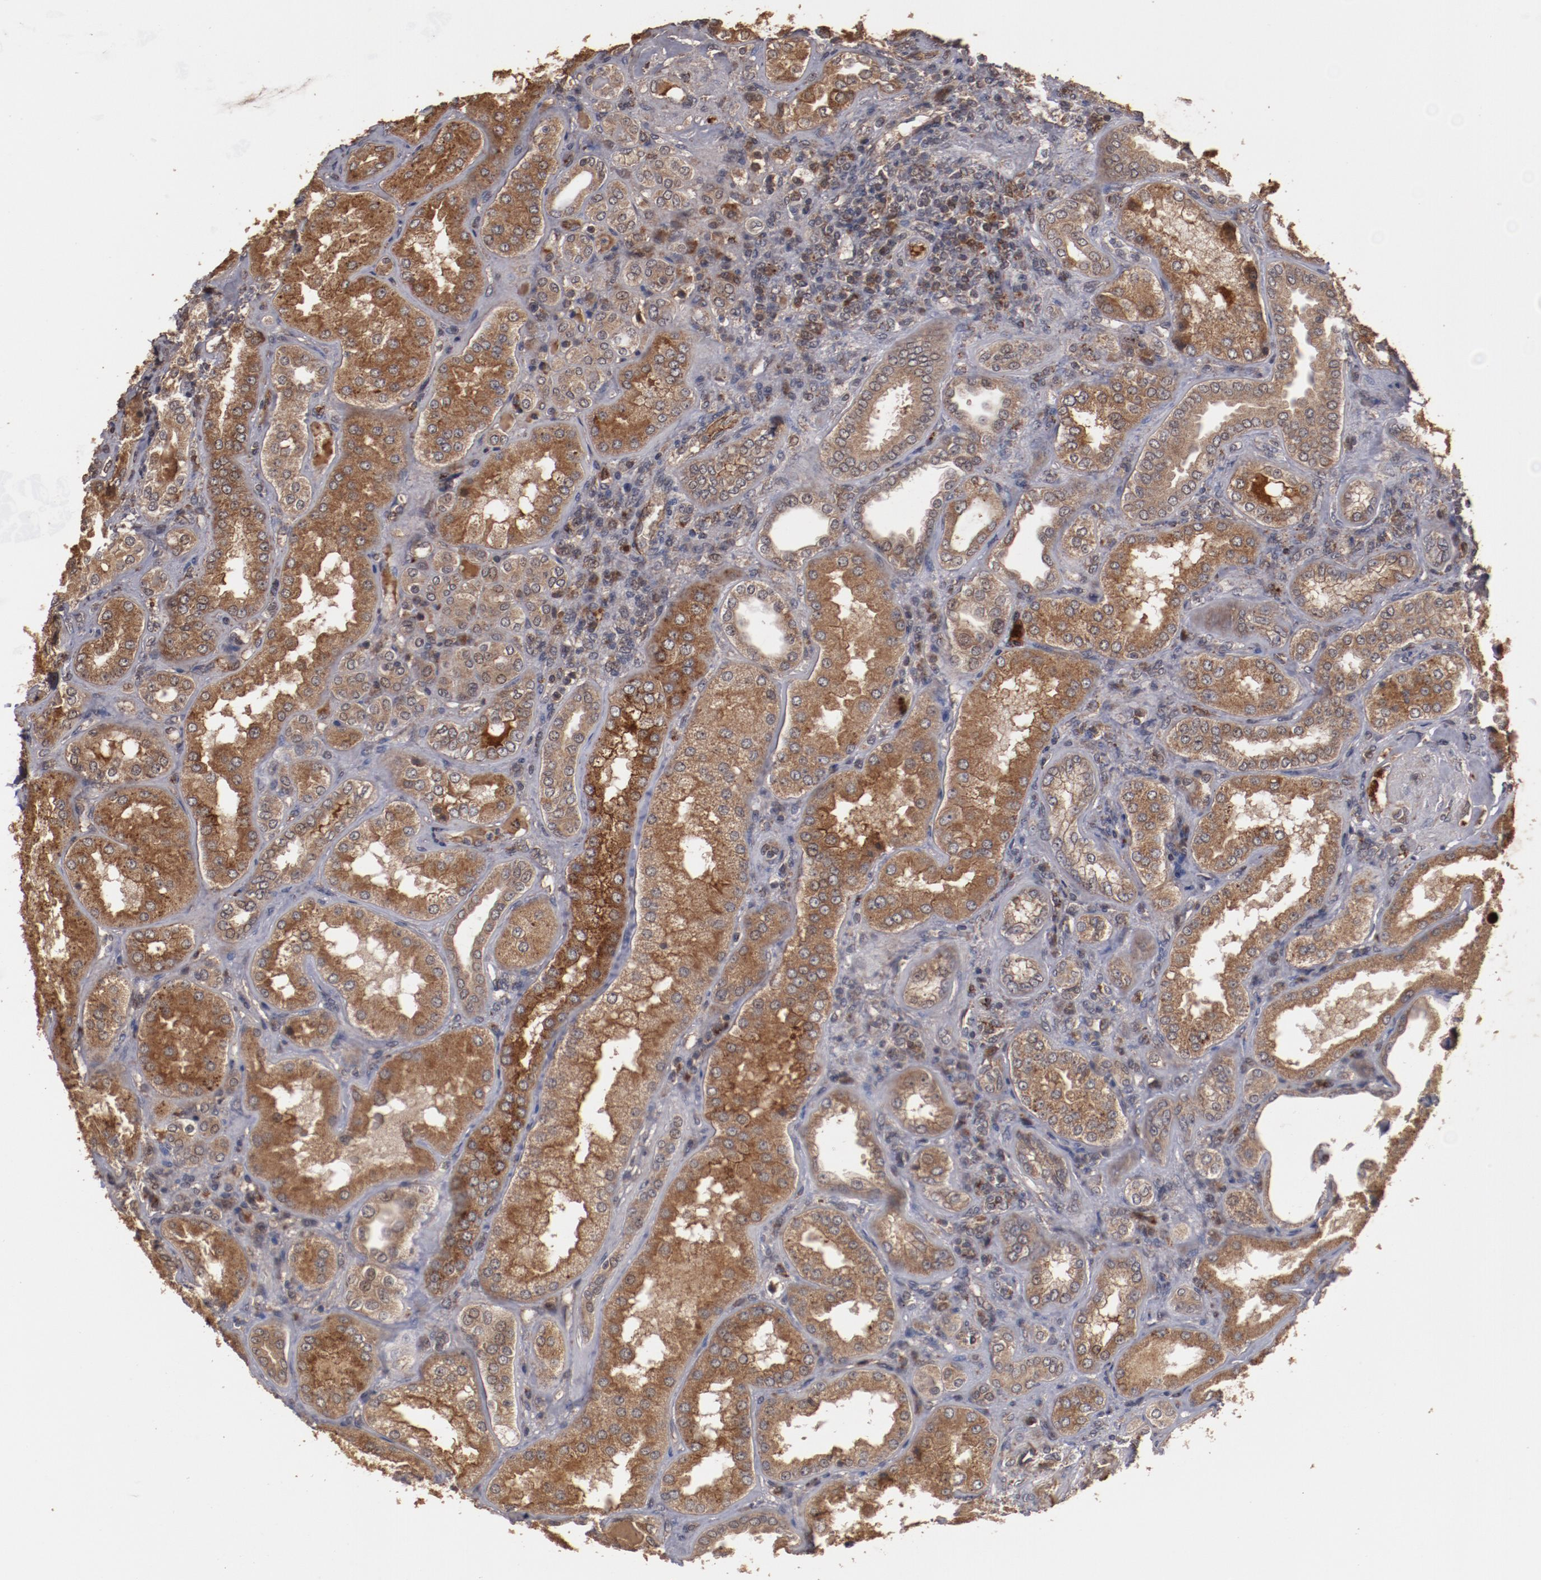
{"staining": {"intensity": "weak", "quantity": "25%-75%", "location": "cytoplasmic/membranous"}, "tissue": "kidney", "cell_type": "Cells in glomeruli", "image_type": "normal", "snomed": [{"axis": "morphology", "description": "Normal tissue, NOS"}, {"axis": "topography", "description": "Kidney"}], "caption": "Immunohistochemical staining of unremarkable human kidney shows 25%-75% levels of weak cytoplasmic/membranous protein positivity in about 25%-75% of cells in glomeruli. (brown staining indicates protein expression, while blue staining denotes nuclei).", "gene": "TENM1", "patient": {"sex": "female", "age": 56}}